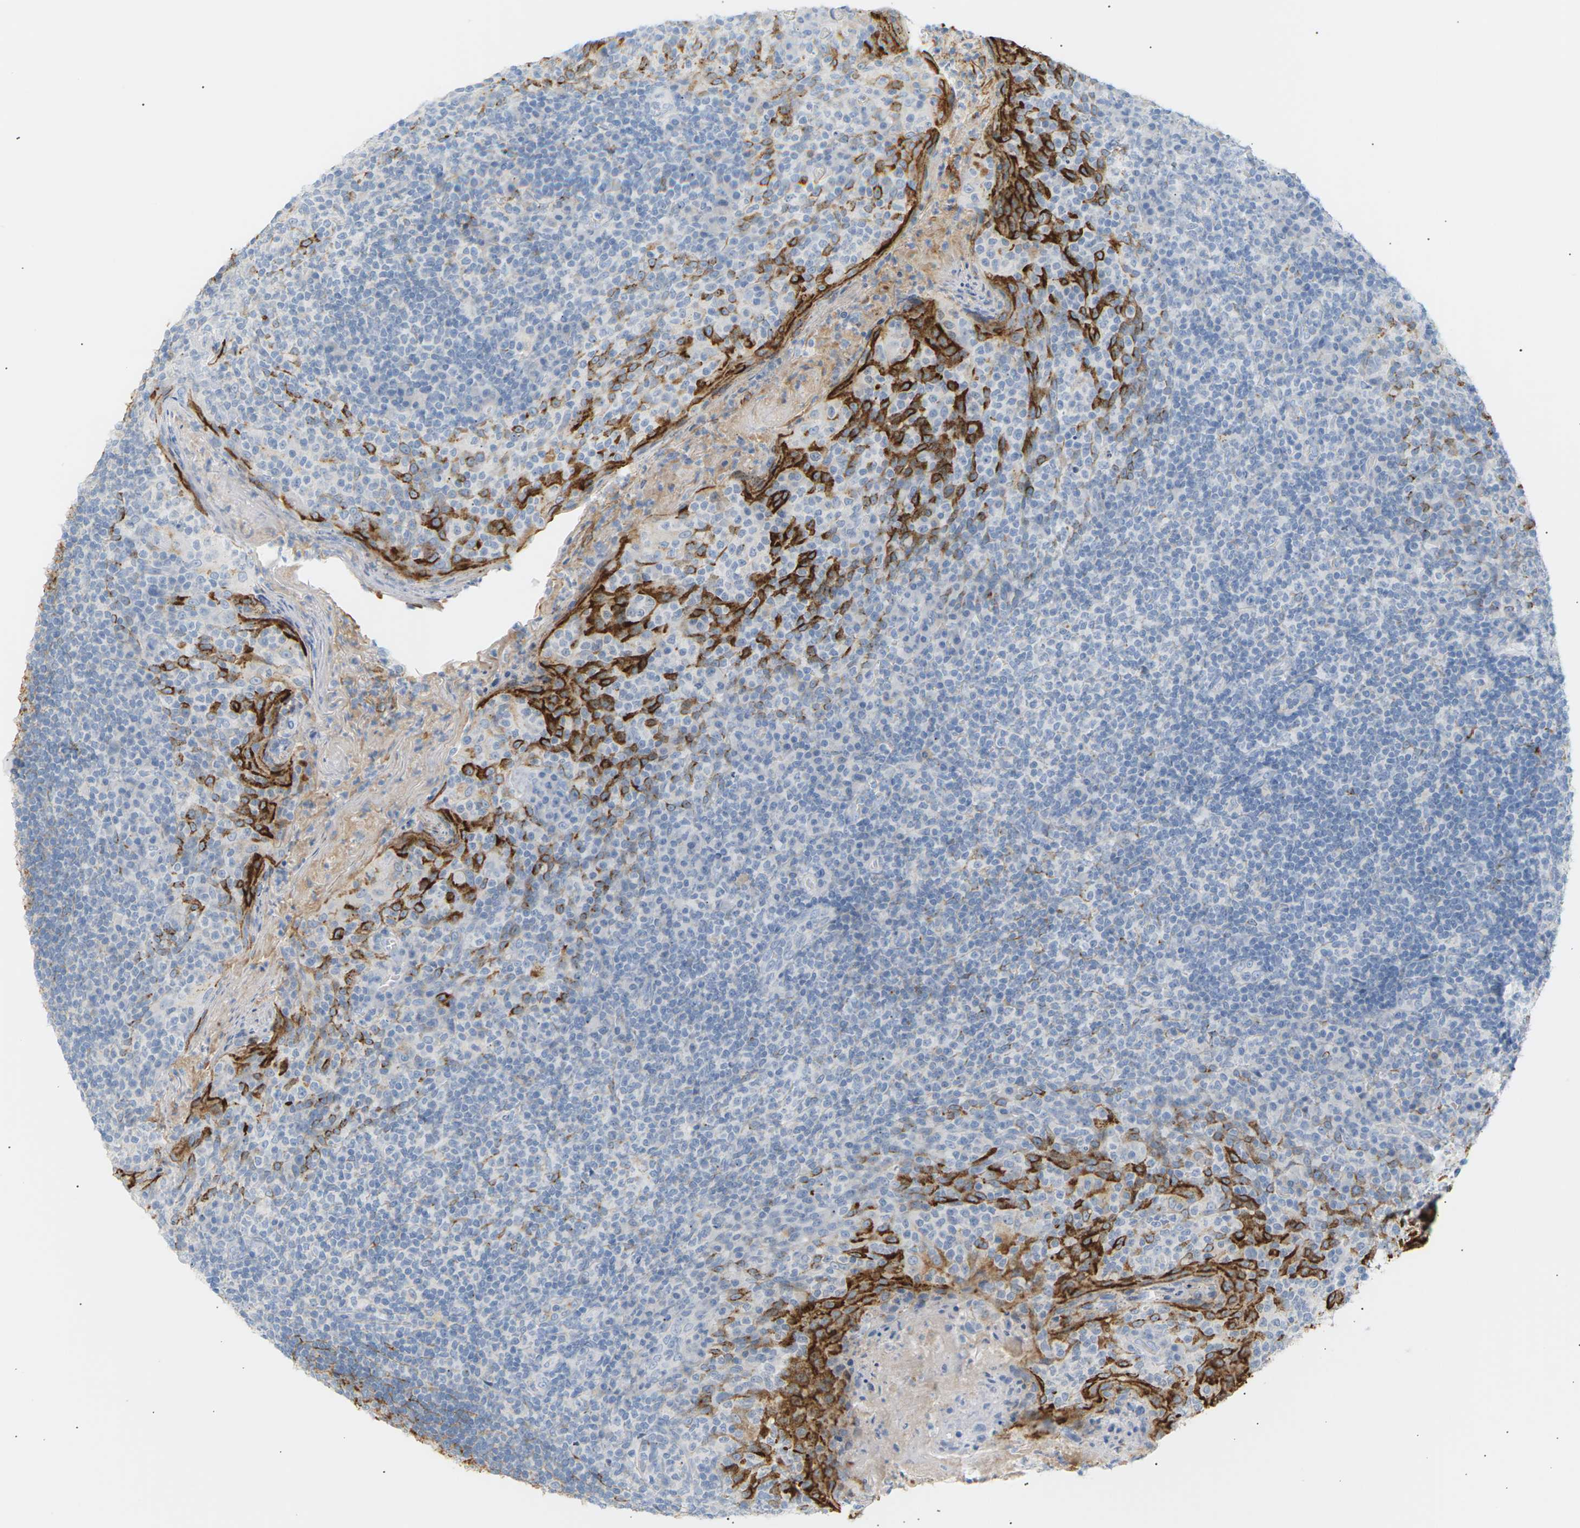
{"staining": {"intensity": "negative", "quantity": "none", "location": "none"}, "tissue": "tonsil", "cell_type": "Germinal center cells", "image_type": "normal", "snomed": [{"axis": "morphology", "description": "Normal tissue, NOS"}, {"axis": "topography", "description": "Tonsil"}], "caption": "Protein analysis of unremarkable tonsil shows no significant expression in germinal center cells.", "gene": "CLU", "patient": {"sex": "male", "age": 17}}